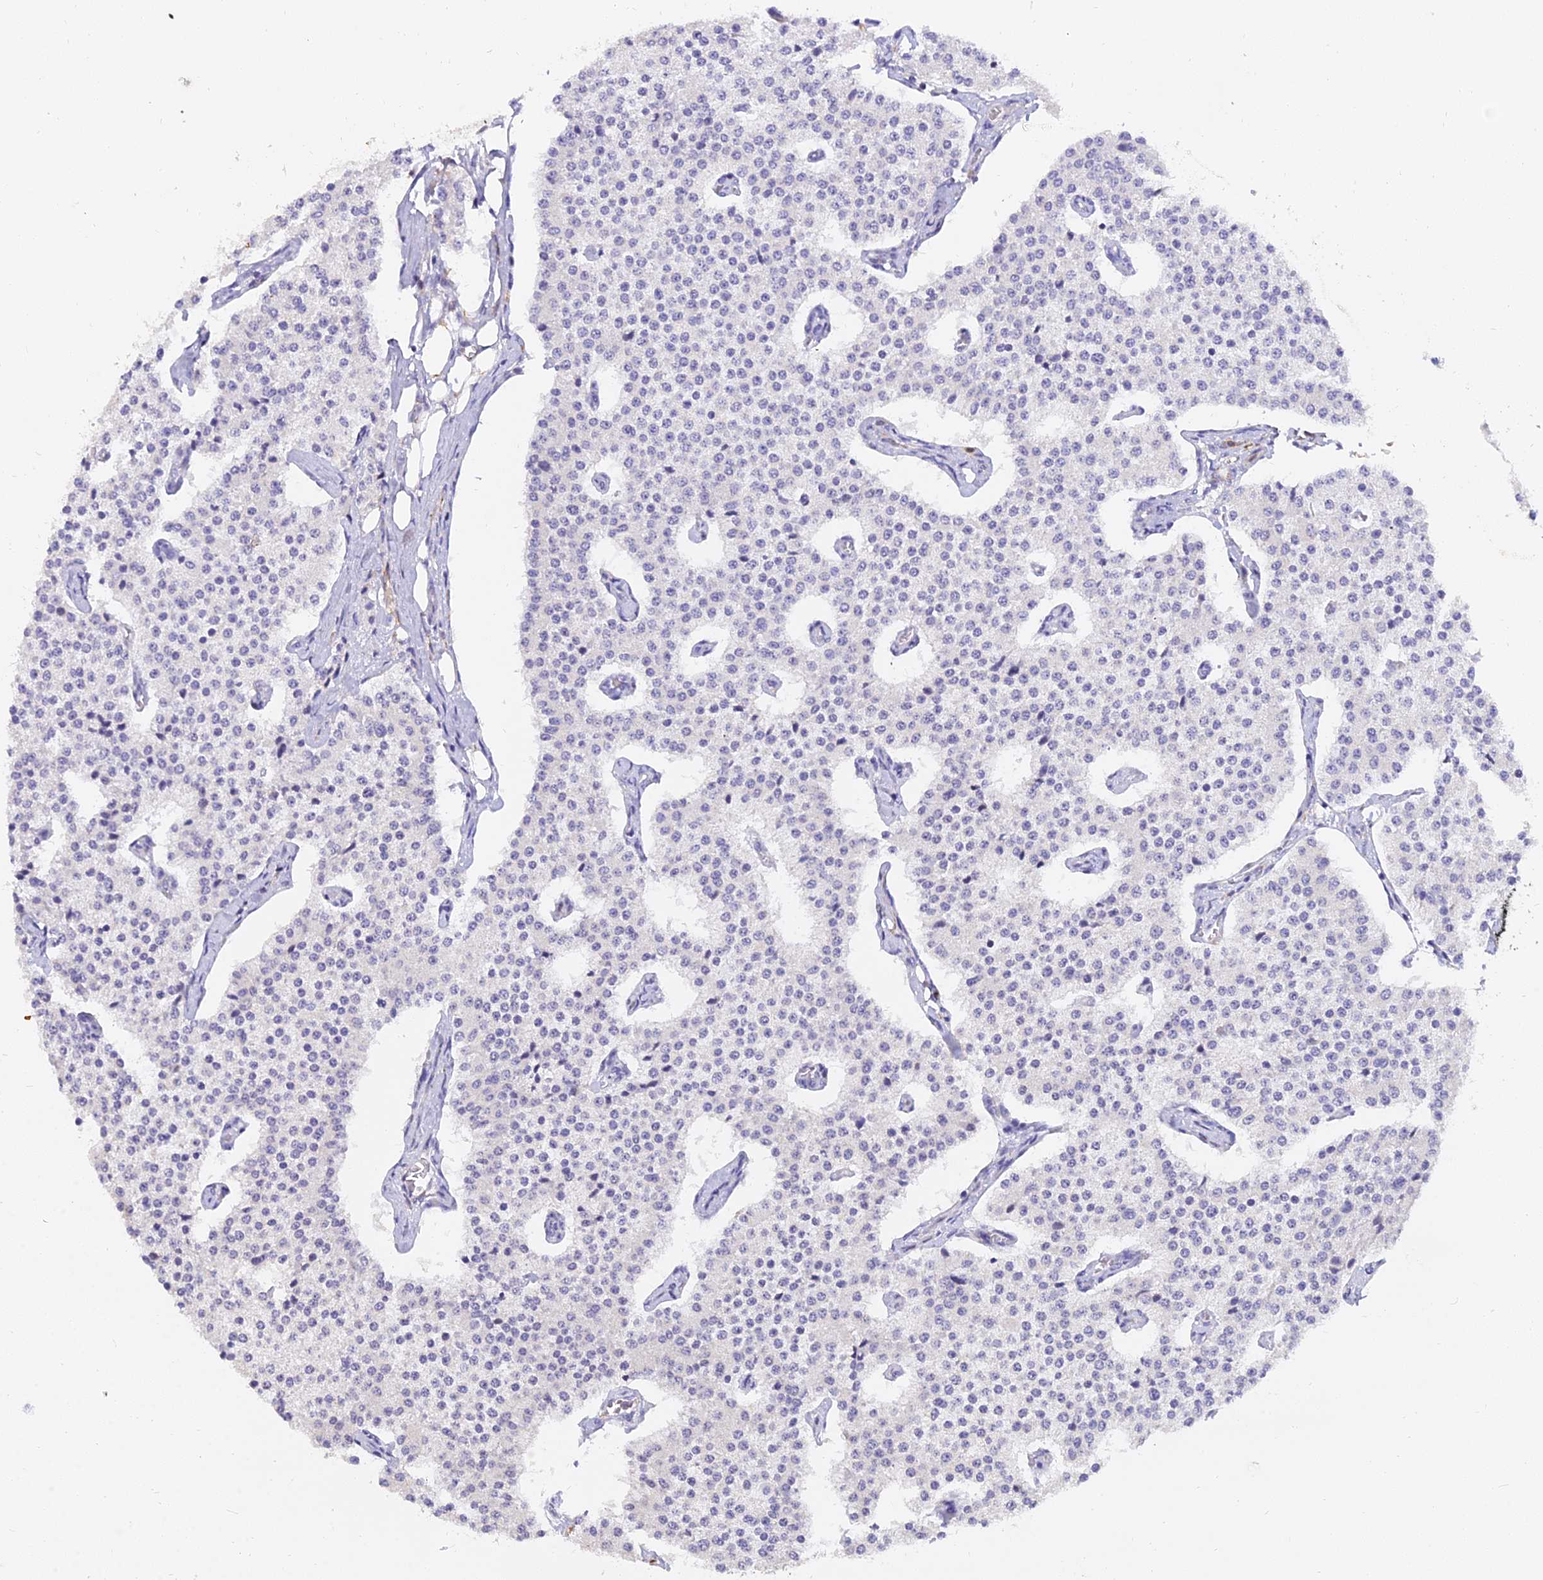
{"staining": {"intensity": "negative", "quantity": "none", "location": "none"}, "tissue": "carcinoid", "cell_type": "Tumor cells", "image_type": "cancer", "snomed": [{"axis": "morphology", "description": "Carcinoid, malignant, NOS"}, {"axis": "topography", "description": "Colon"}], "caption": "Immunohistochemistry photomicrograph of carcinoid stained for a protein (brown), which reveals no positivity in tumor cells. (Immunohistochemistry, brightfield microscopy, high magnification).", "gene": "VWC2L", "patient": {"sex": "female", "age": 52}}